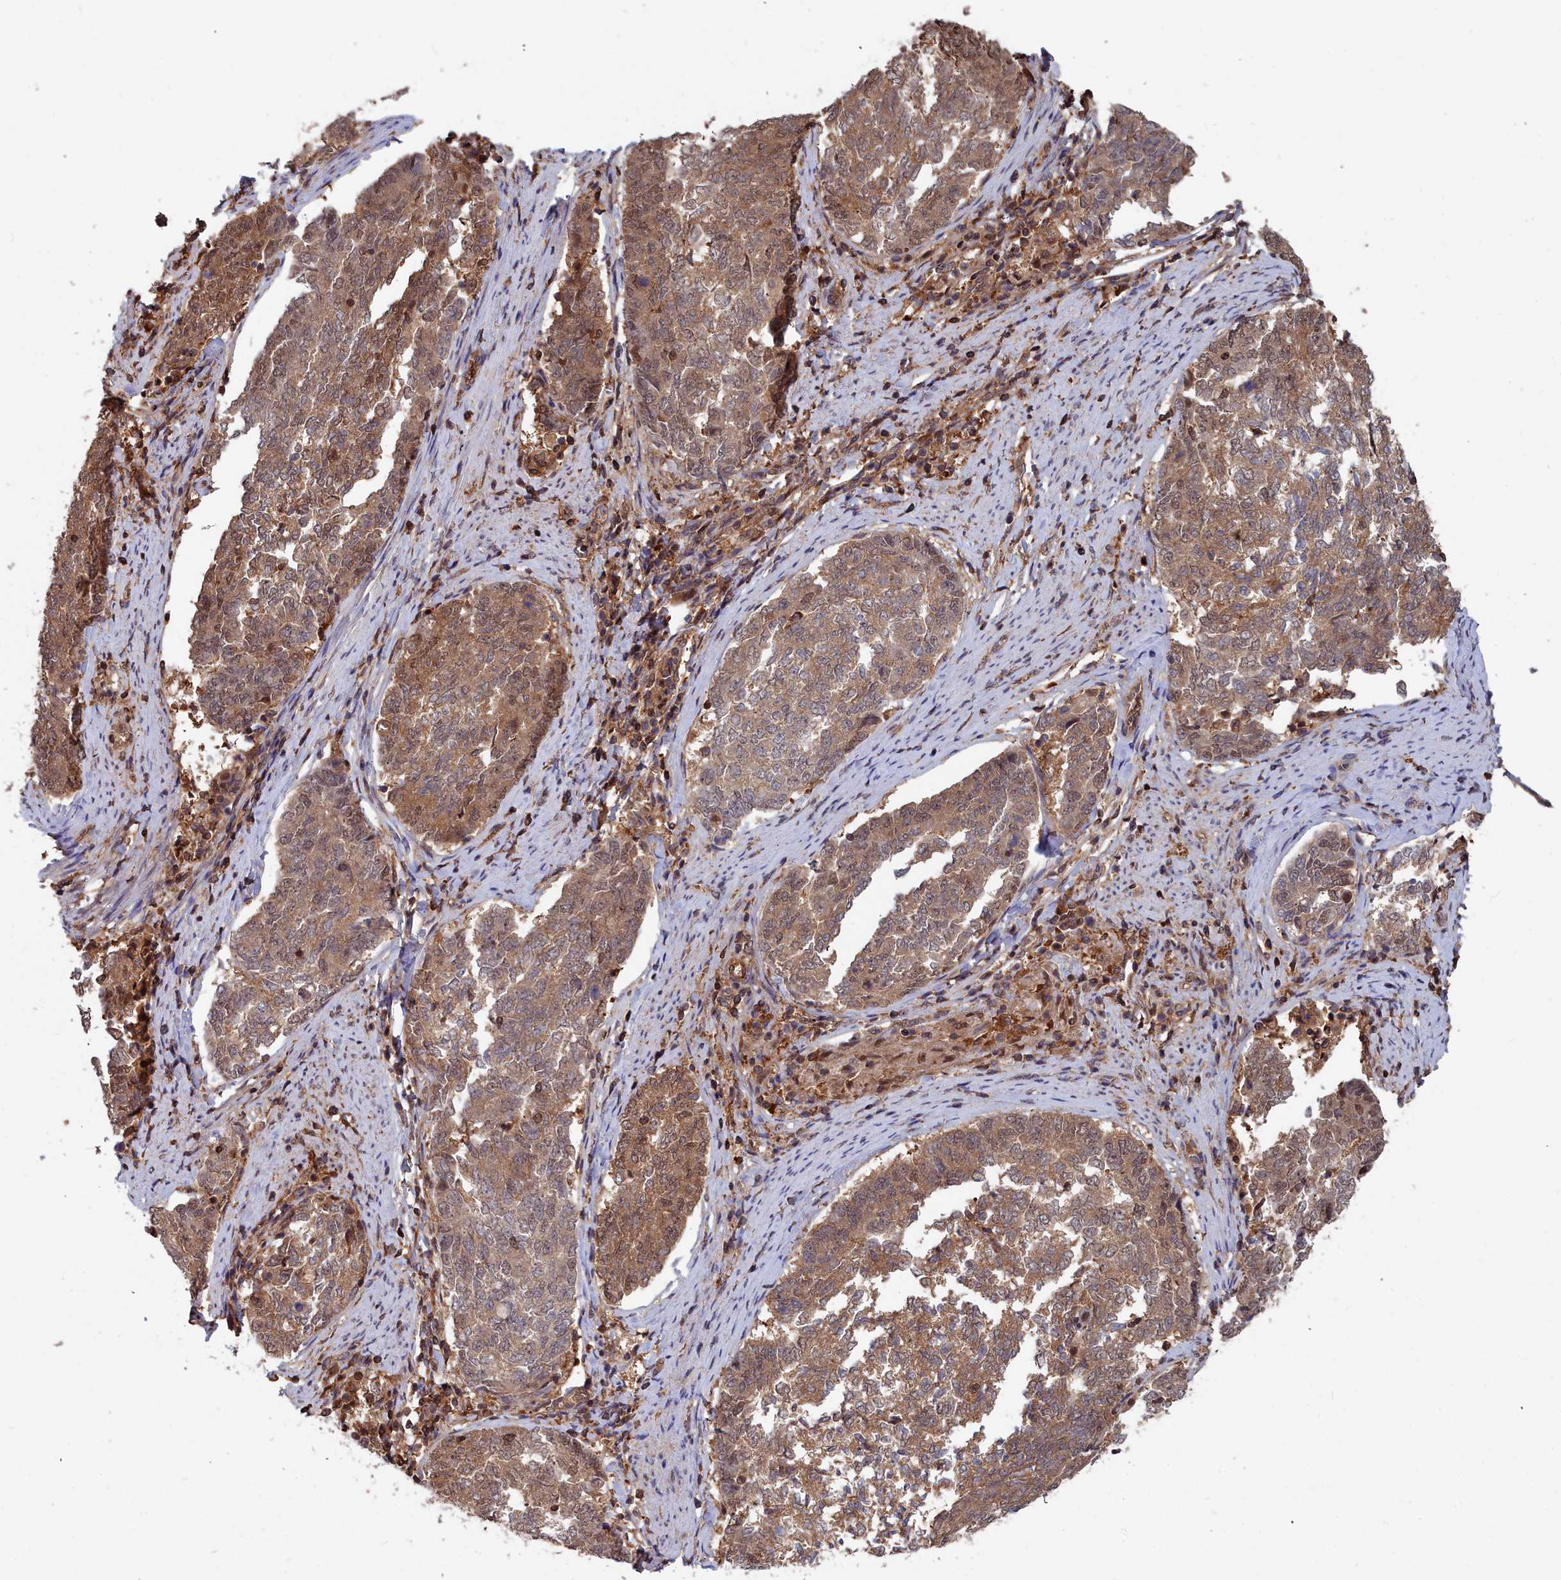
{"staining": {"intensity": "moderate", "quantity": ">75%", "location": "cytoplasmic/membranous,nuclear"}, "tissue": "endometrial cancer", "cell_type": "Tumor cells", "image_type": "cancer", "snomed": [{"axis": "morphology", "description": "Adenocarcinoma, NOS"}, {"axis": "topography", "description": "Endometrium"}], "caption": "Immunohistochemistry staining of endometrial cancer (adenocarcinoma), which shows medium levels of moderate cytoplasmic/membranous and nuclear positivity in about >75% of tumor cells indicating moderate cytoplasmic/membranous and nuclear protein positivity. The staining was performed using DAB (3,3'-diaminobenzidine) (brown) for protein detection and nuclei were counterstained in hematoxylin (blue).", "gene": "GFRA2", "patient": {"sex": "female", "age": 80}}